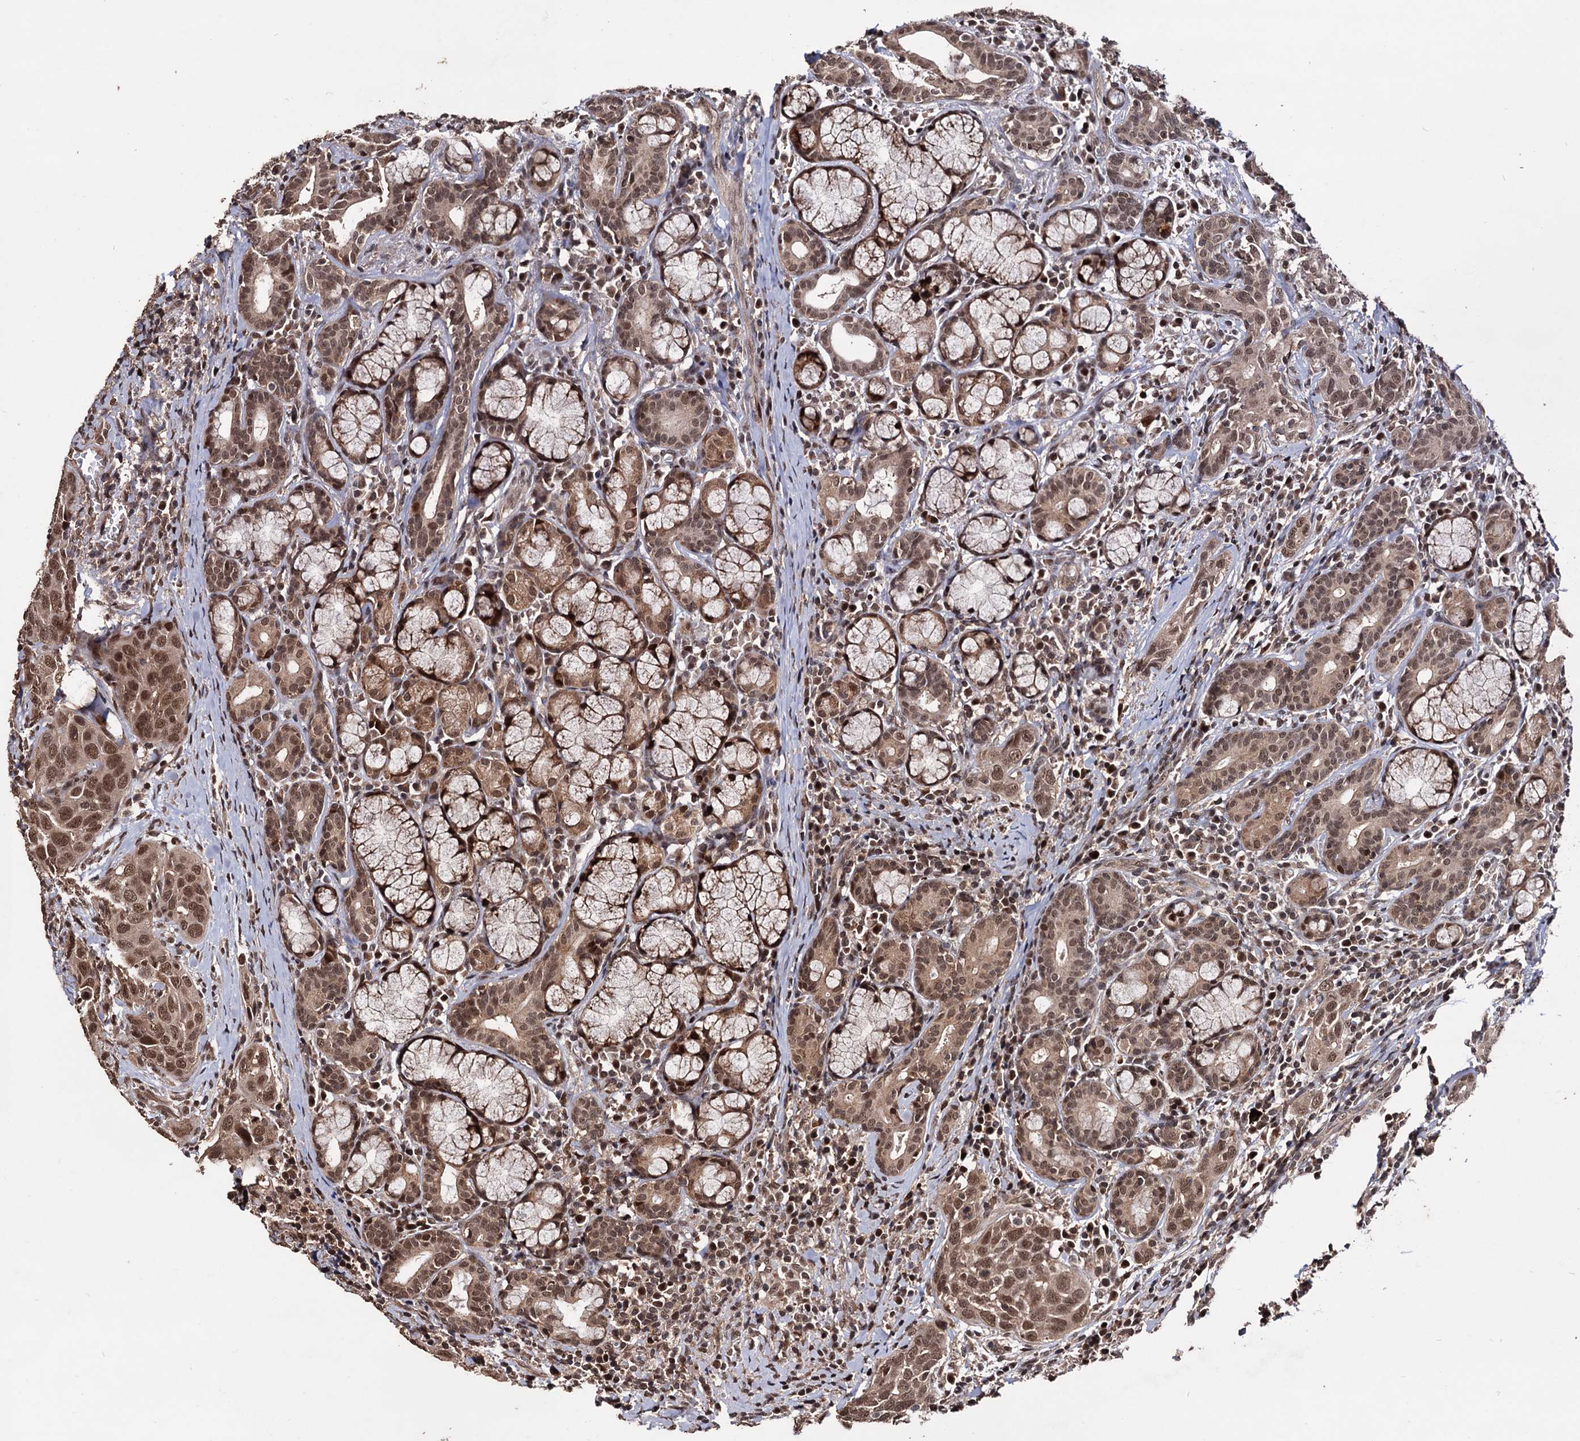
{"staining": {"intensity": "moderate", "quantity": ">75%", "location": "cytoplasmic/membranous,nuclear"}, "tissue": "head and neck cancer", "cell_type": "Tumor cells", "image_type": "cancer", "snomed": [{"axis": "morphology", "description": "Squamous cell carcinoma, NOS"}, {"axis": "topography", "description": "Oral tissue"}, {"axis": "topography", "description": "Head-Neck"}], "caption": "Immunohistochemistry staining of head and neck cancer, which displays medium levels of moderate cytoplasmic/membranous and nuclear positivity in about >75% of tumor cells indicating moderate cytoplasmic/membranous and nuclear protein staining. The staining was performed using DAB (3,3'-diaminobenzidine) (brown) for protein detection and nuclei were counterstained in hematoxylin (blue).", "gene": "KLF5", "patient": {"sex": "female", "age": 50}}